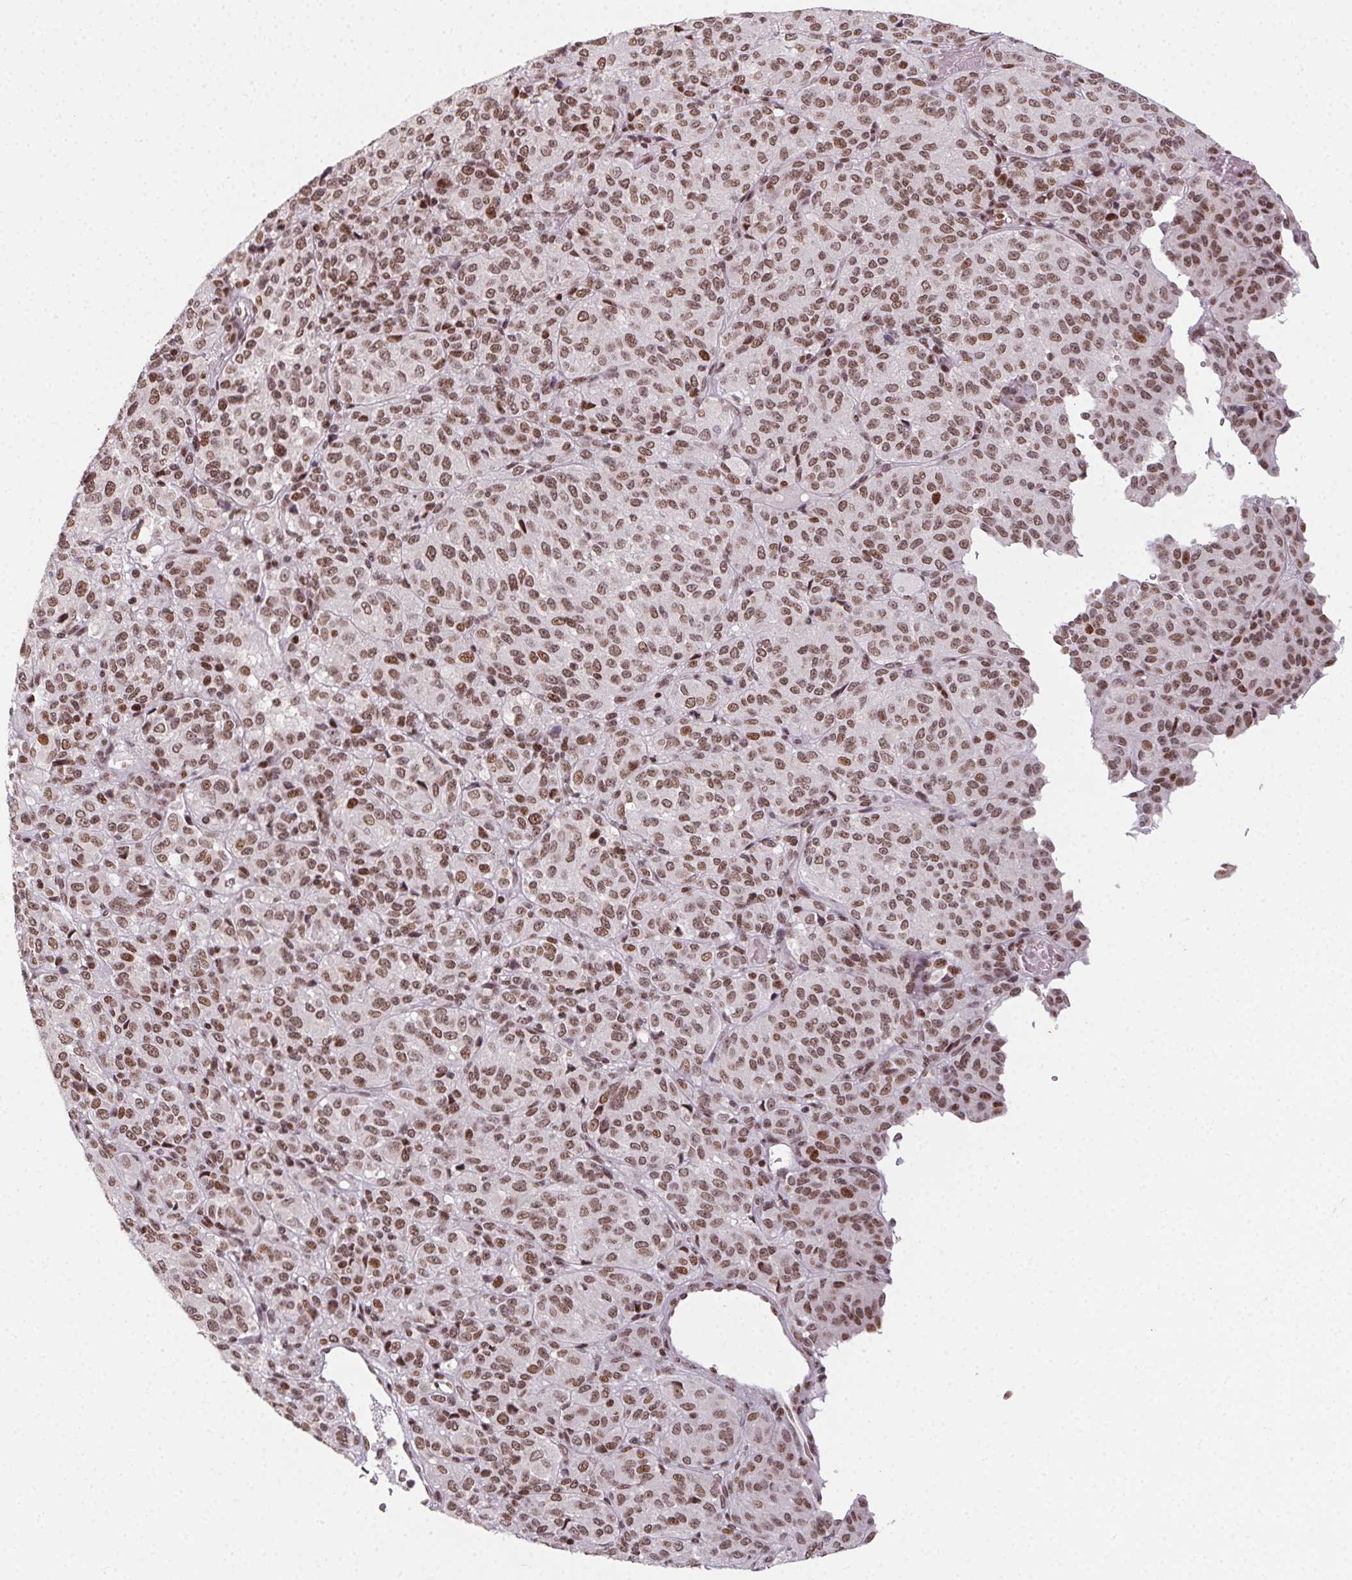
{"staining": {"intensity": "moderate", "quantity": ">75%", "location": "nuclear"}, "tissue": "melanoma", "cell_type": "Tumor cells", "image_type": "cancer", "snomed": [{"axis": "morphology", "description": "Malignant melanoma, Metastatic site"}, {"axis": "topography", "description": "Brain"}], "caption": "This image exhibits immunohistochemistry staining of melanoma, with medium moderate nuclear expression in about >75% of tumor cells.", "gene": "KMT2A", "patient": {"sex": "female", "age": 56}}